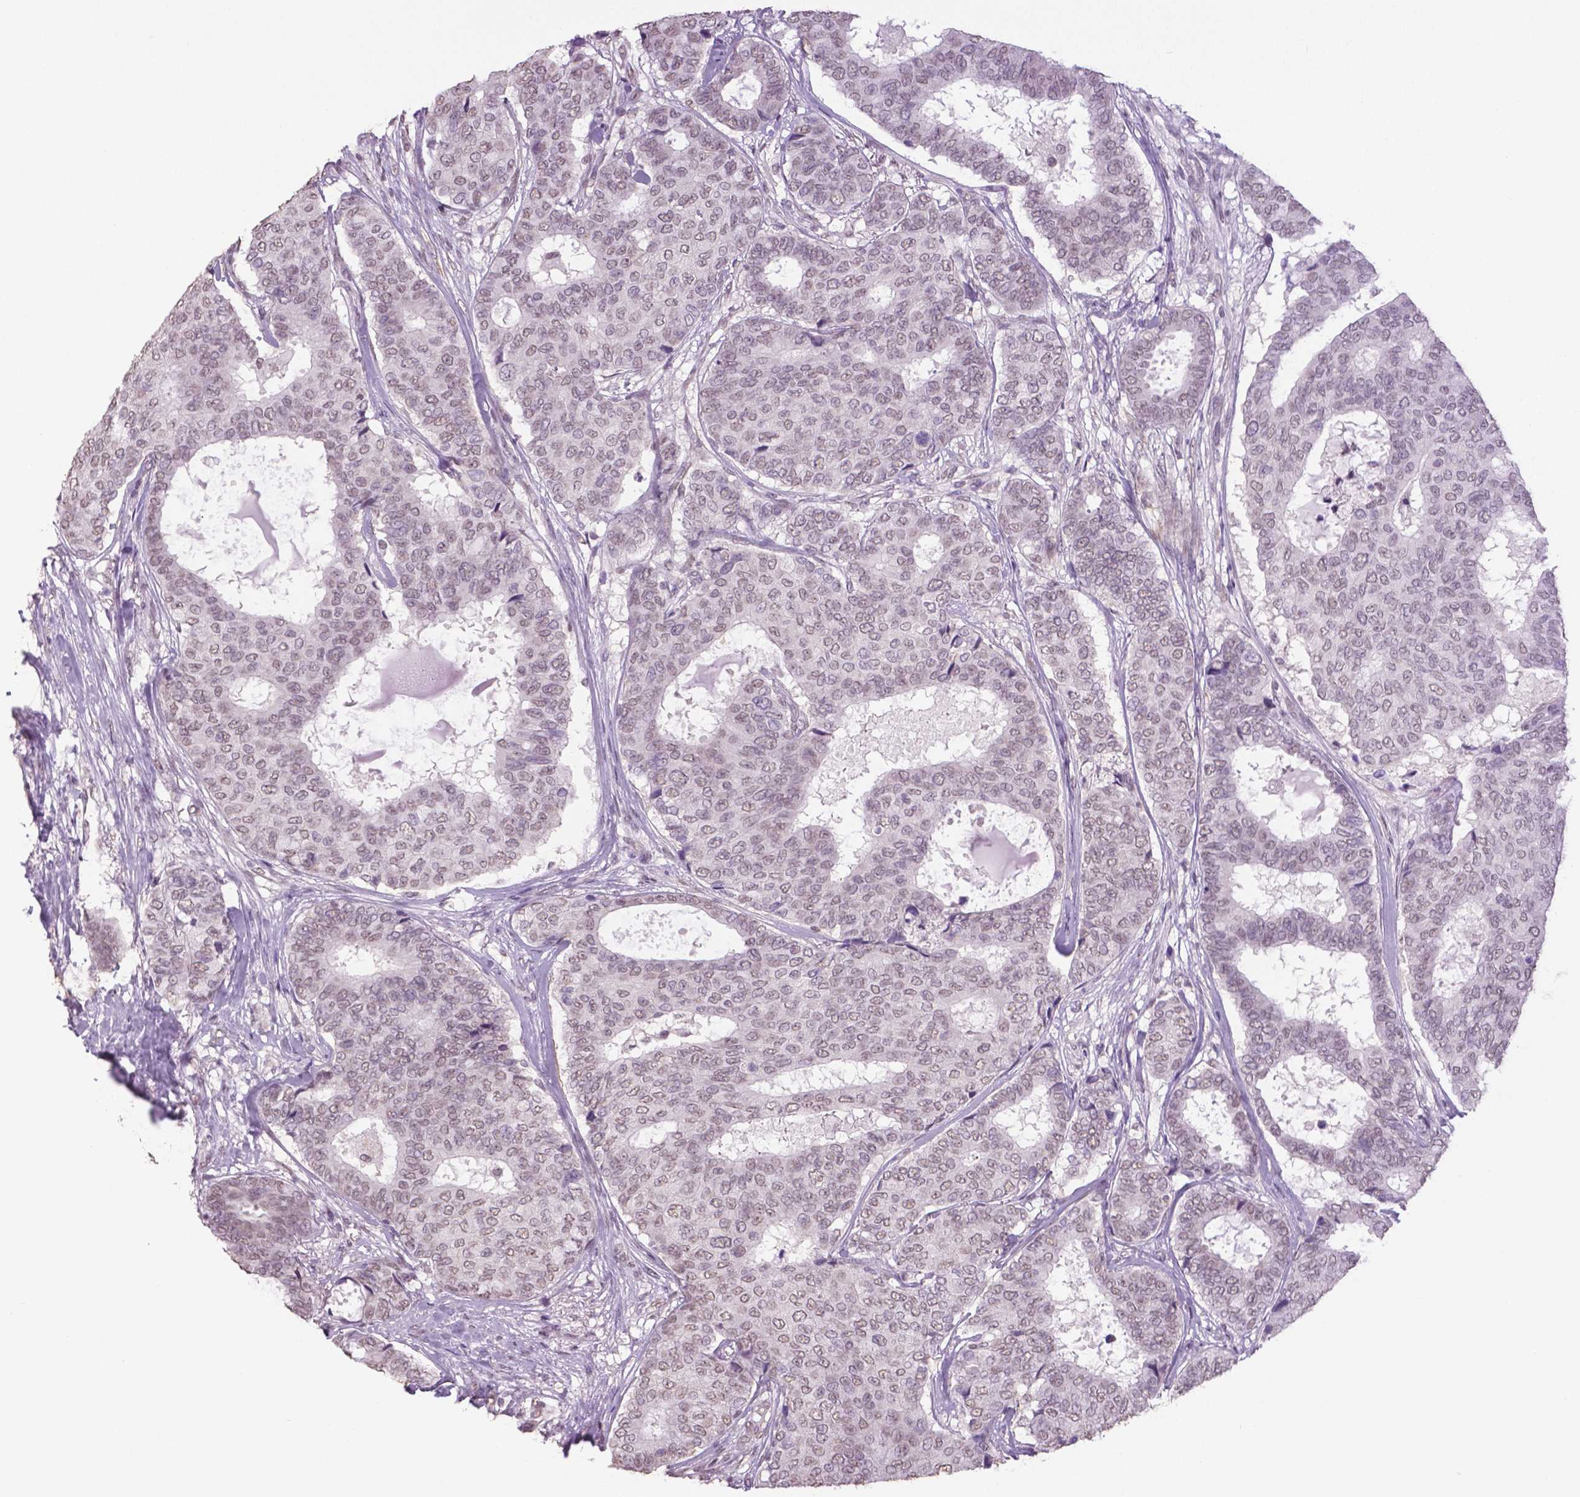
{"staining": {"intensity": "weak", "quantity": "25%-75%", "location": "nuclear"}, "tissue": "breast cancer", "cell_type": "Tumor cells", "image_type": "cancer", "snomed": [{"axis": "morphology", "description": "Duct carcinoma"}, {"axis": "topography", "description": "Breast"}], "caption": "Protein expression by immunohistochemistry demonstrates weak nuclear positivity in approximately 25%-75% of tumor cells in intraductal carcinoma (breast).", "gene": "IGF2BP1", "patient": {"sex": "female", "age": 75}}